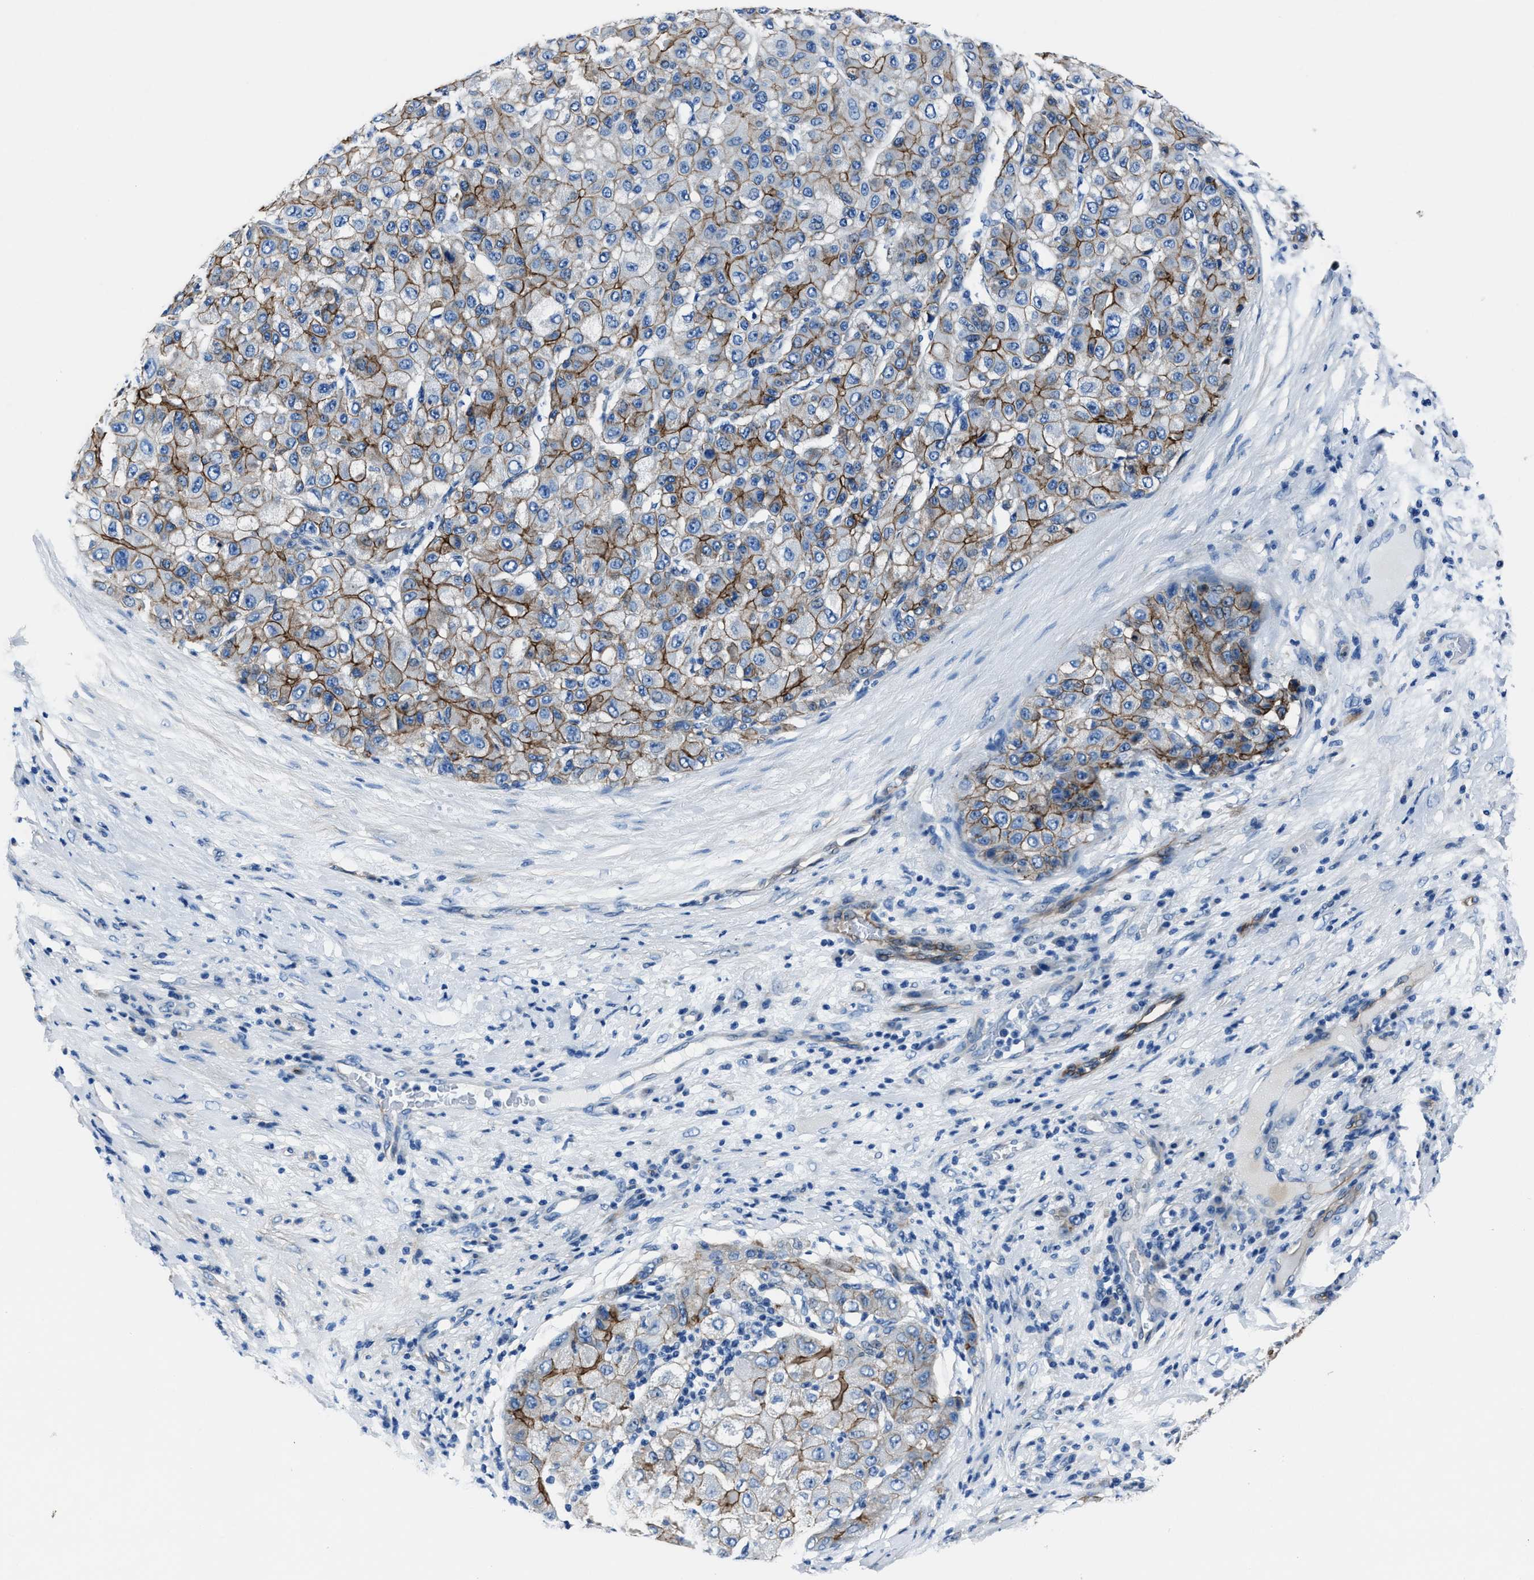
{"staining": {"intensity": "moderate", "quantity": ">75%", "location": "cytoplasmic/membranous"}, "tissue": "liver cancer", "cell_type": "Tumor cells", "image_type": "cancer", "snomed": [{"axis": "morphology", "description": "Carcinoma, Hepatocellular, NOS"}, {"axis": "topography", "description": "Liver"}], "caption": "Protein expression analysis of hepatocellular carcinoma (liver) shows moderate cytoplasmic/membranous expression in approximately >75% of tumor cells.", "gene": "LMO7", "patient": {"sex": "male", "age": 80}}